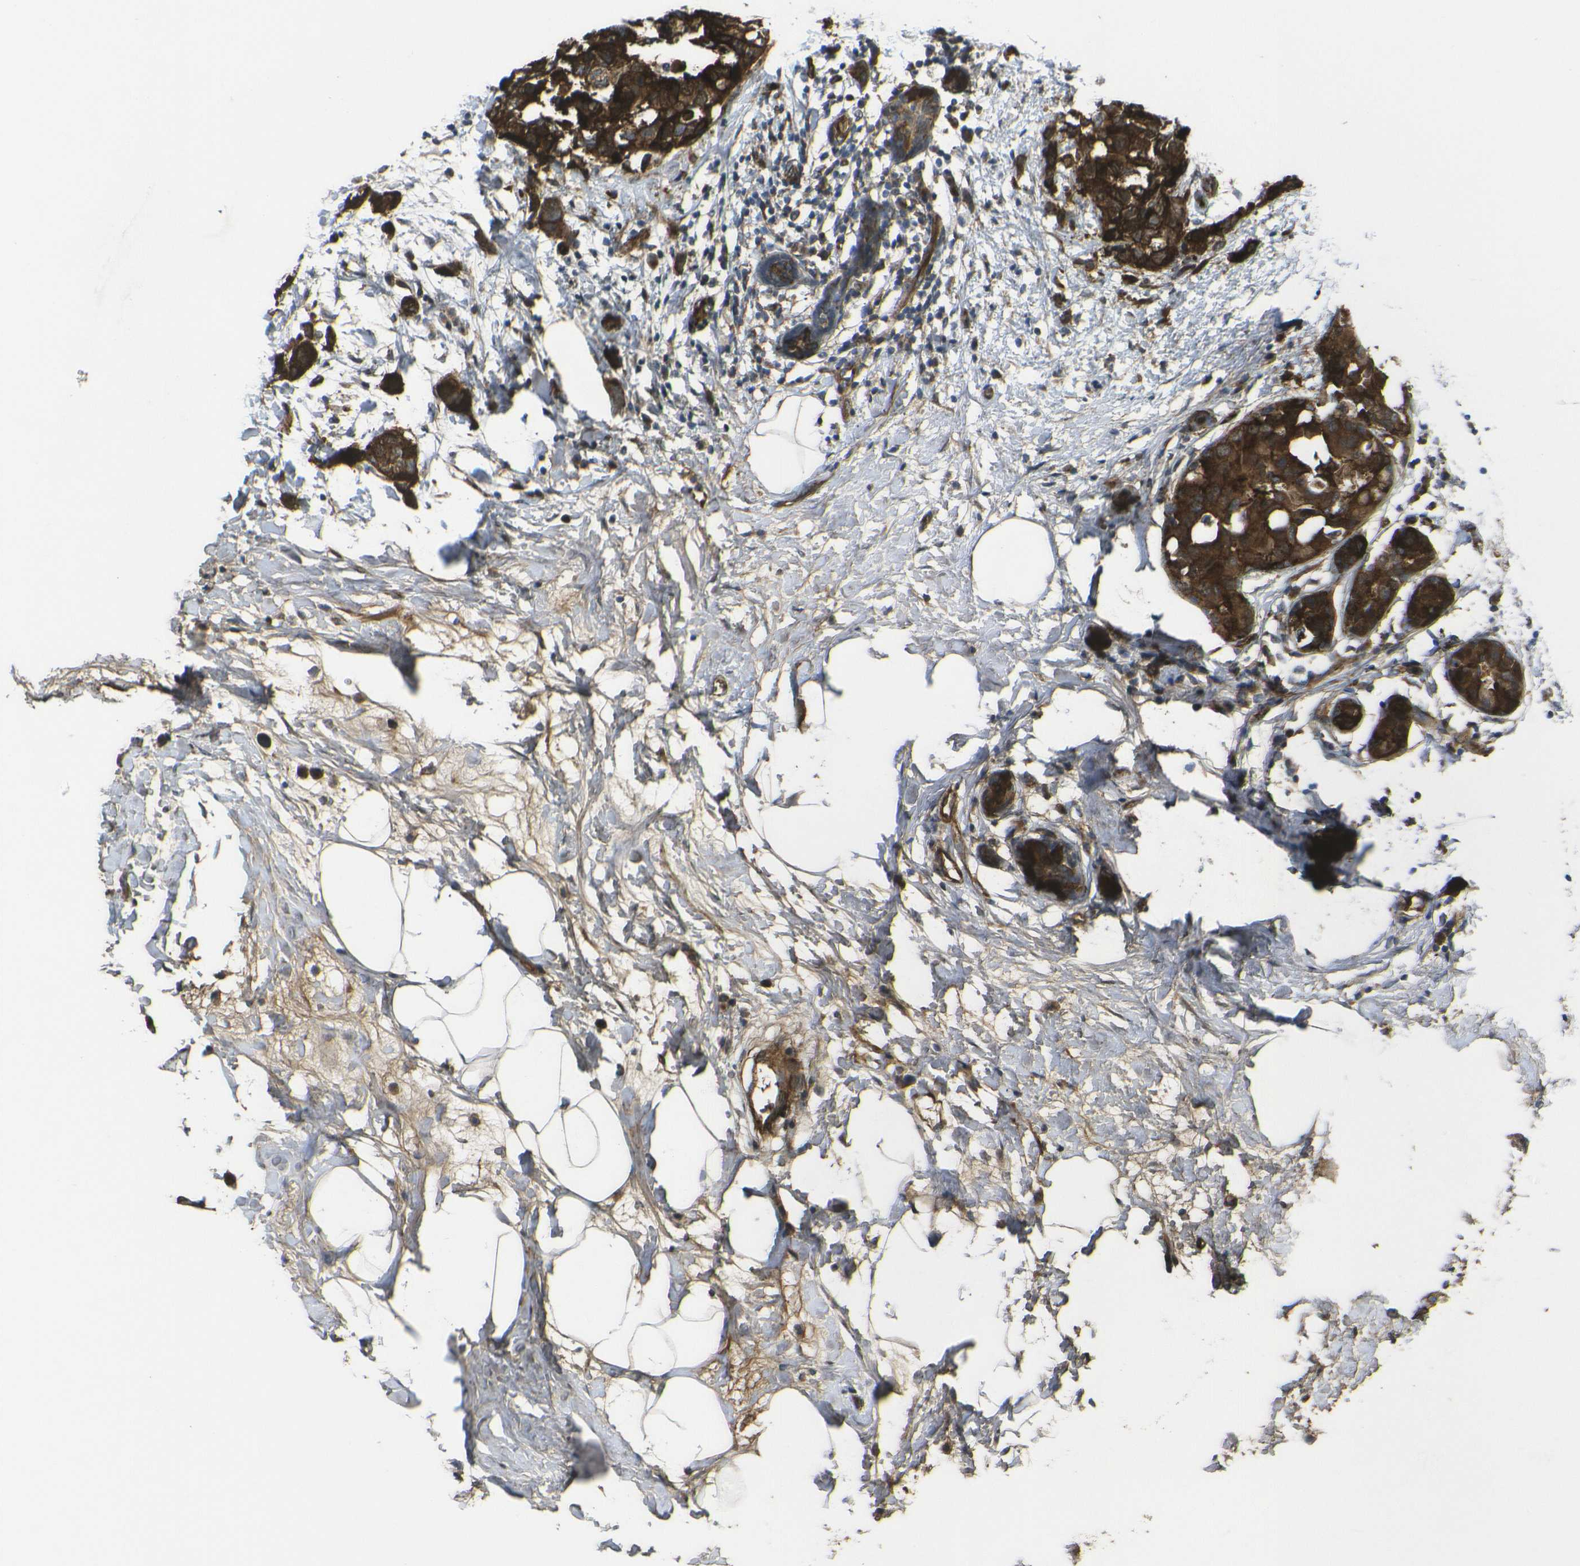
{"staining": {"intensity": "strong", "quantity": ">75%", "location": "cytoplasmic/membranous"}, "tissue": "breast cancer", "cell_type": "Tumor cells", "image_type": "cancer", "snomed": [{"axis": "morphology", "description": "Normal tissue, NOS"}, {"axis": "morphology", "description": "Duct carcinoma"}, {"axis": "topography", "description": "Breast"}], "caption": "Breast intraductal carcinoma tissue demonstrates strong cytoplasmic/membranous staining in about >75% of tumor cells The protein is shown in brown color, while the nuclei are stained blue.", "gene": "ECE1", "patient": {"sex": "female", "age": 50}}